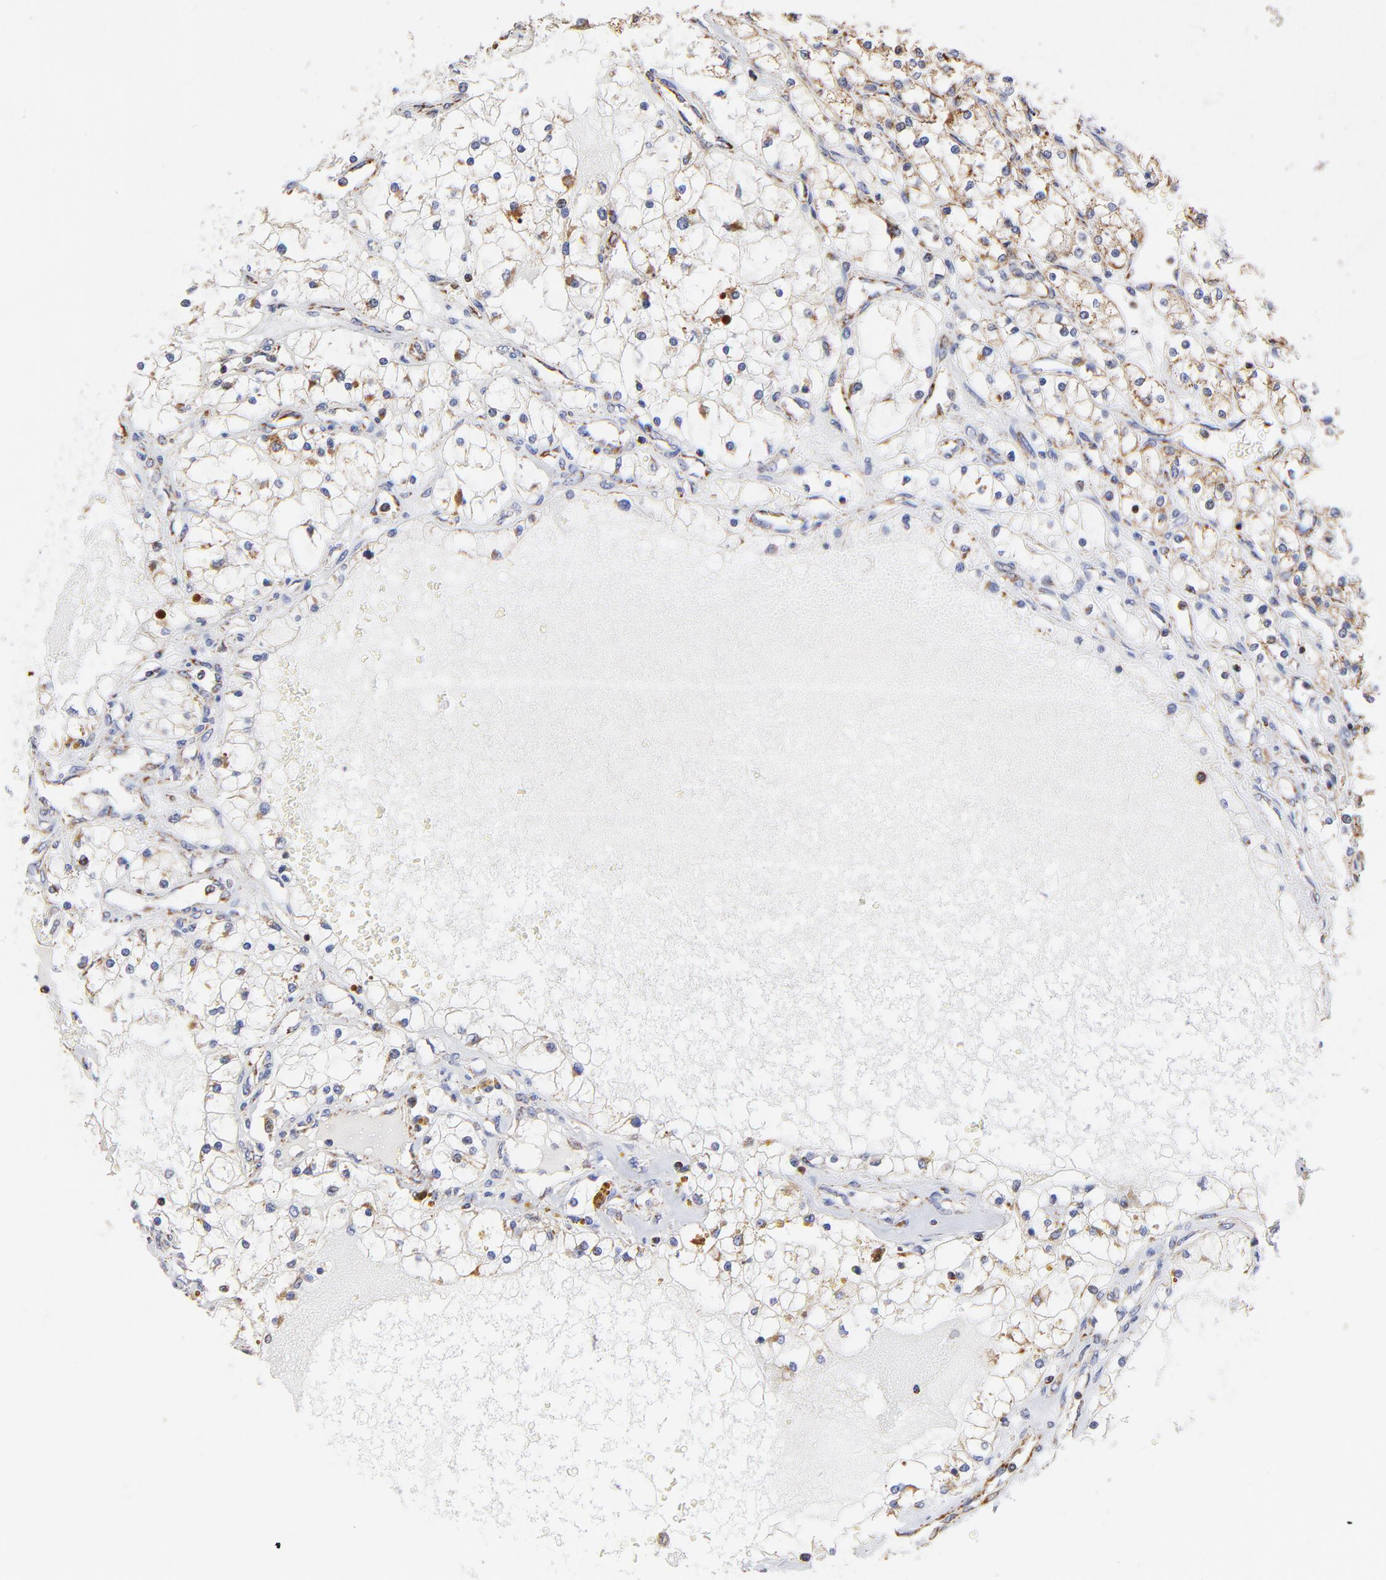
{"staining": {"intensity": "weak", "quantity": "25%-75%", "location": "cytoplasmic/membranous"}, "tissue": "renal cancer", "cell_type": "Tumor cells", "image_type": "cancer", "snomed": [{"axis": "morphology", "description": "Adenocarcinoma, NOS"}, {"axis": "topography", "description": "Kidney"}], "caption": "Renal cancer (adenocarcinoma) tissue reveals weak cytoplasmic/membranous expression in about 25%-75% of tumor cells, visualized by immunohistochemistry. (DAB (3,3'-diaminobenzidine) IHC, brown staining for protein, blue staining for nuclei).", "gene": "SSBP1", "patient": {"sex": "male", "age": 61}}